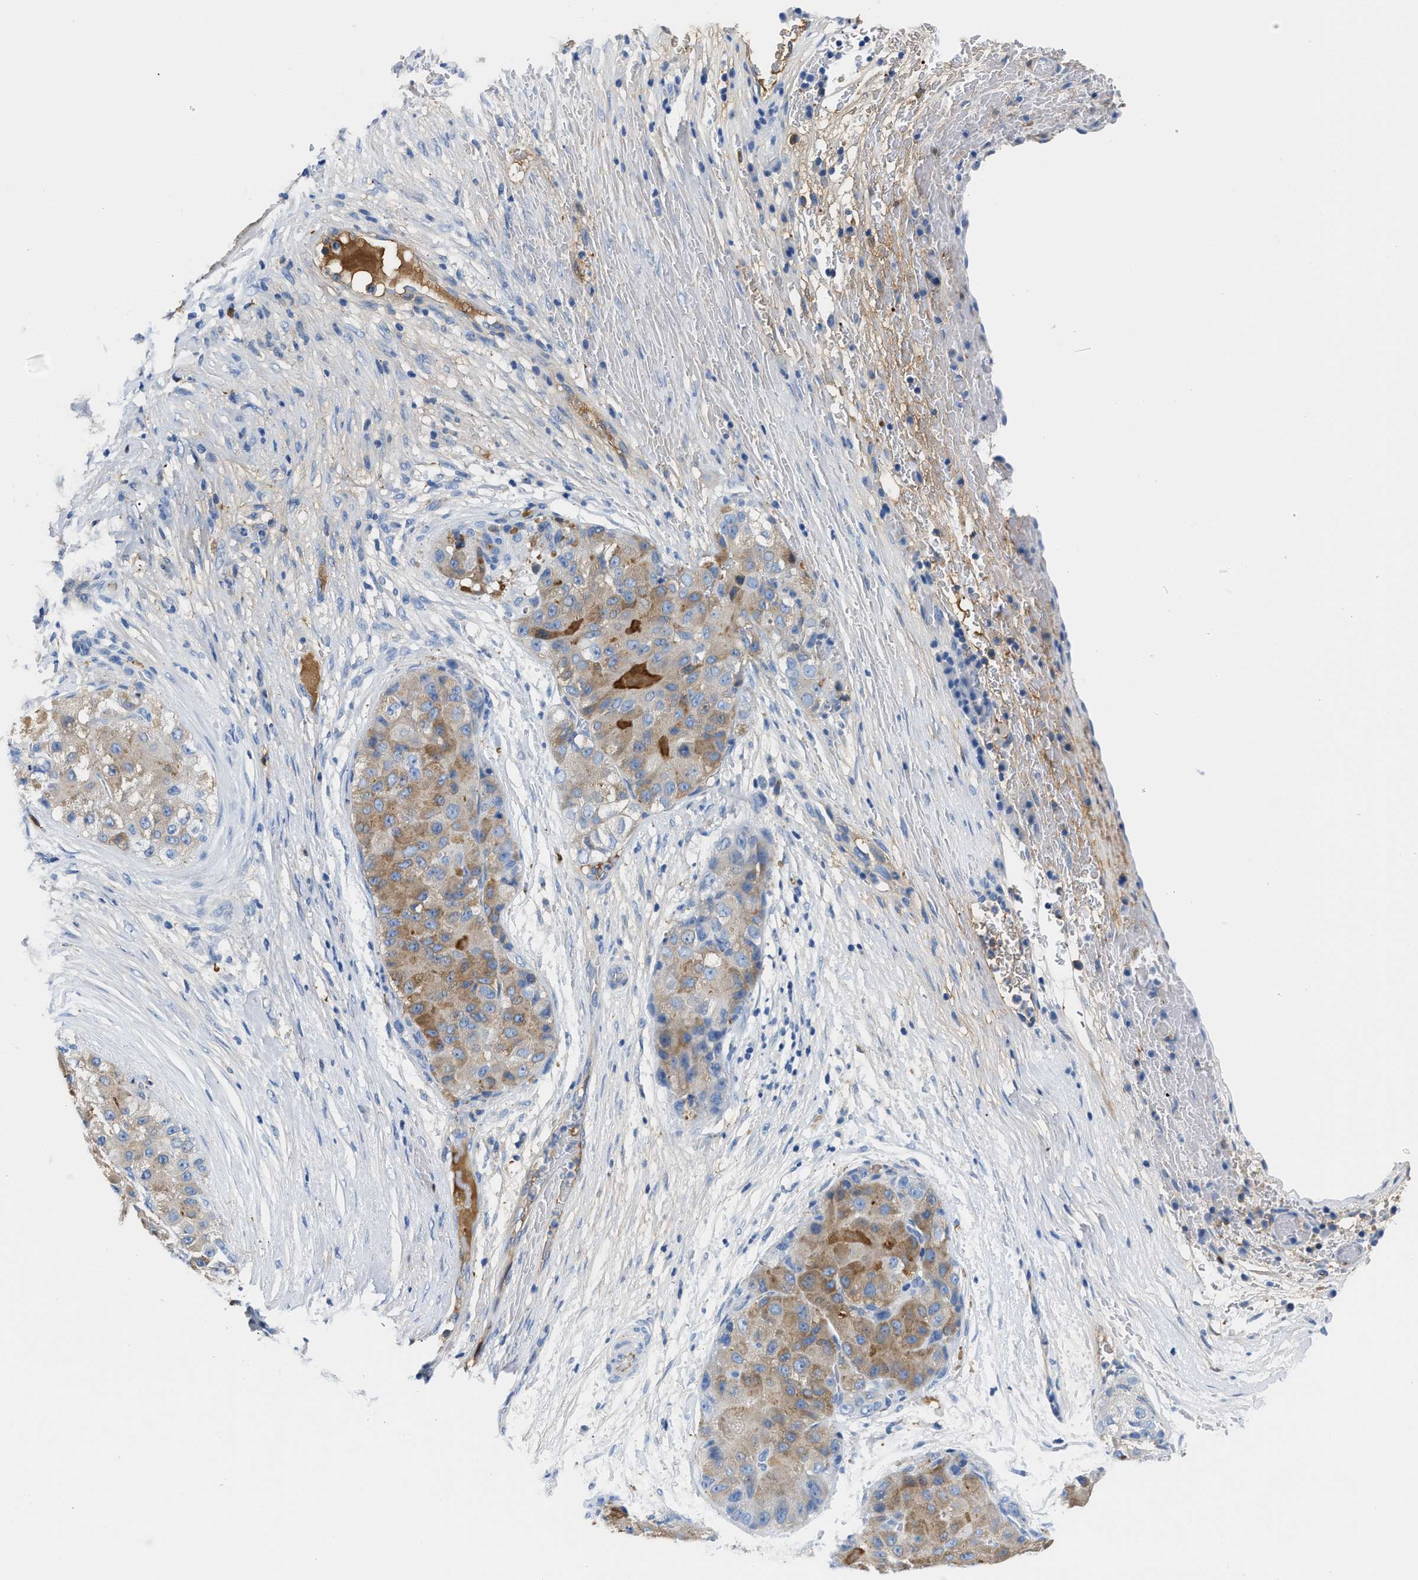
{"staining": {"intensity": "moderate", "quantity": "25%-75%", "location": "cytoplasmic/membranous"}, "tissue": "liver cancer", "cell_type": "Tumor cells", "image_type": "cancer", "snomed": [{"axis": "morphology", "description": "Carcinoma, Hepatocellular, NOS"}, {"axis": "topography", "description": "Liver"}], "caption": "High-power microscopy captured an immunohistochemistry (IHC) micrograph of liver cancer, revealing moderate cytoplasmic/membranous positivity in about 25%-75% of tumor cells.", "gene": "GC", "patient": {"sex": "male", "age": 80}}